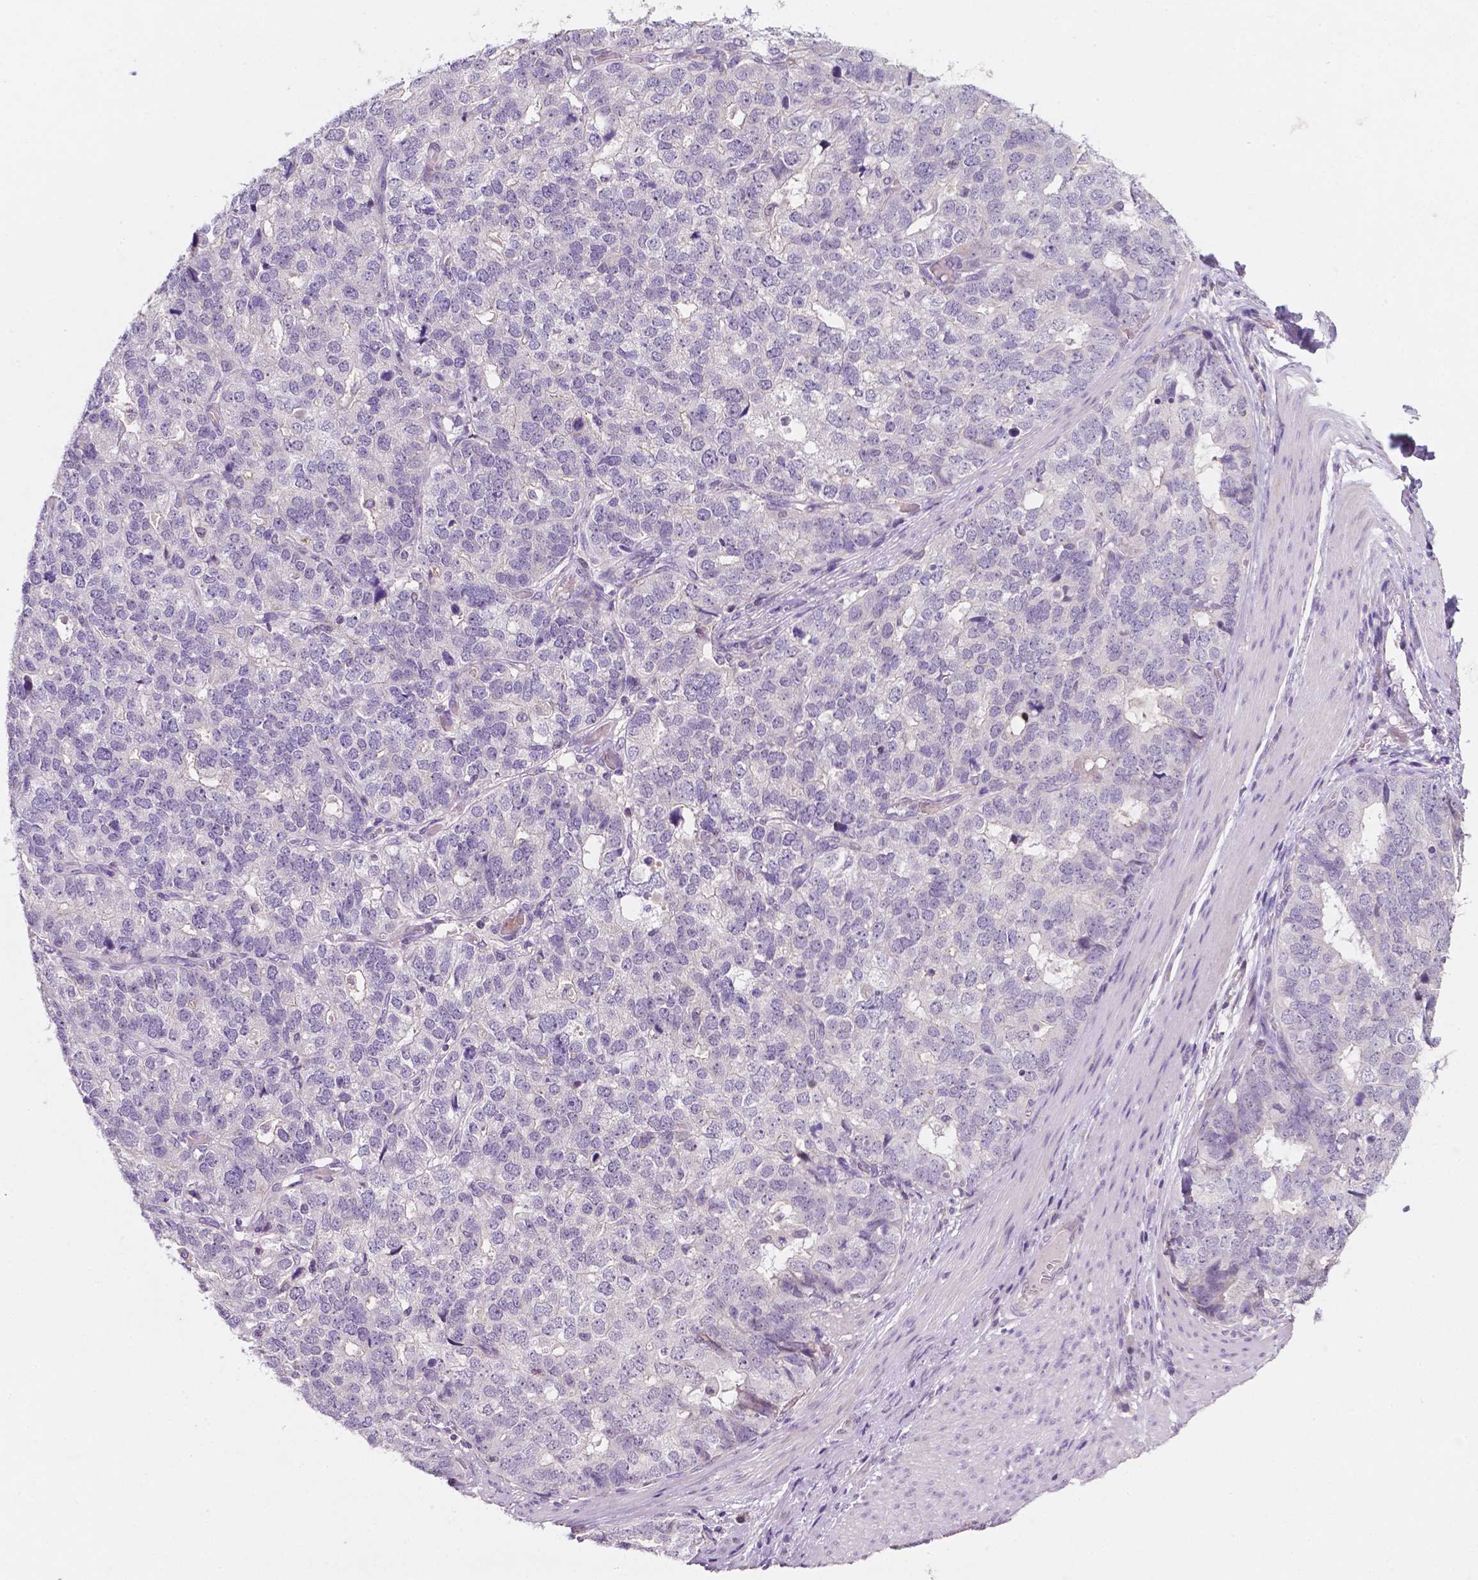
{"staining": {"intensity": "negative", "quantity": "none", "location": "none"}, "tissue": "stomach cancer", "cell_type": "Tumor cells", "image_type": "cancer", "snomed": [{"axis": "morphology", "description": "Adenocarcinoma, NOS"}, {"axis": "topography", "description": "Stomach"}], "caption": "Immunohistochemistry image of stomach cancer (adenocarcinoma) stained for a protein (brown), which reveals no expression in tumor cells. Nuclei are stained in blue.", "gene": "EGFR", "patient": {"sex": "male", "age": 69}}